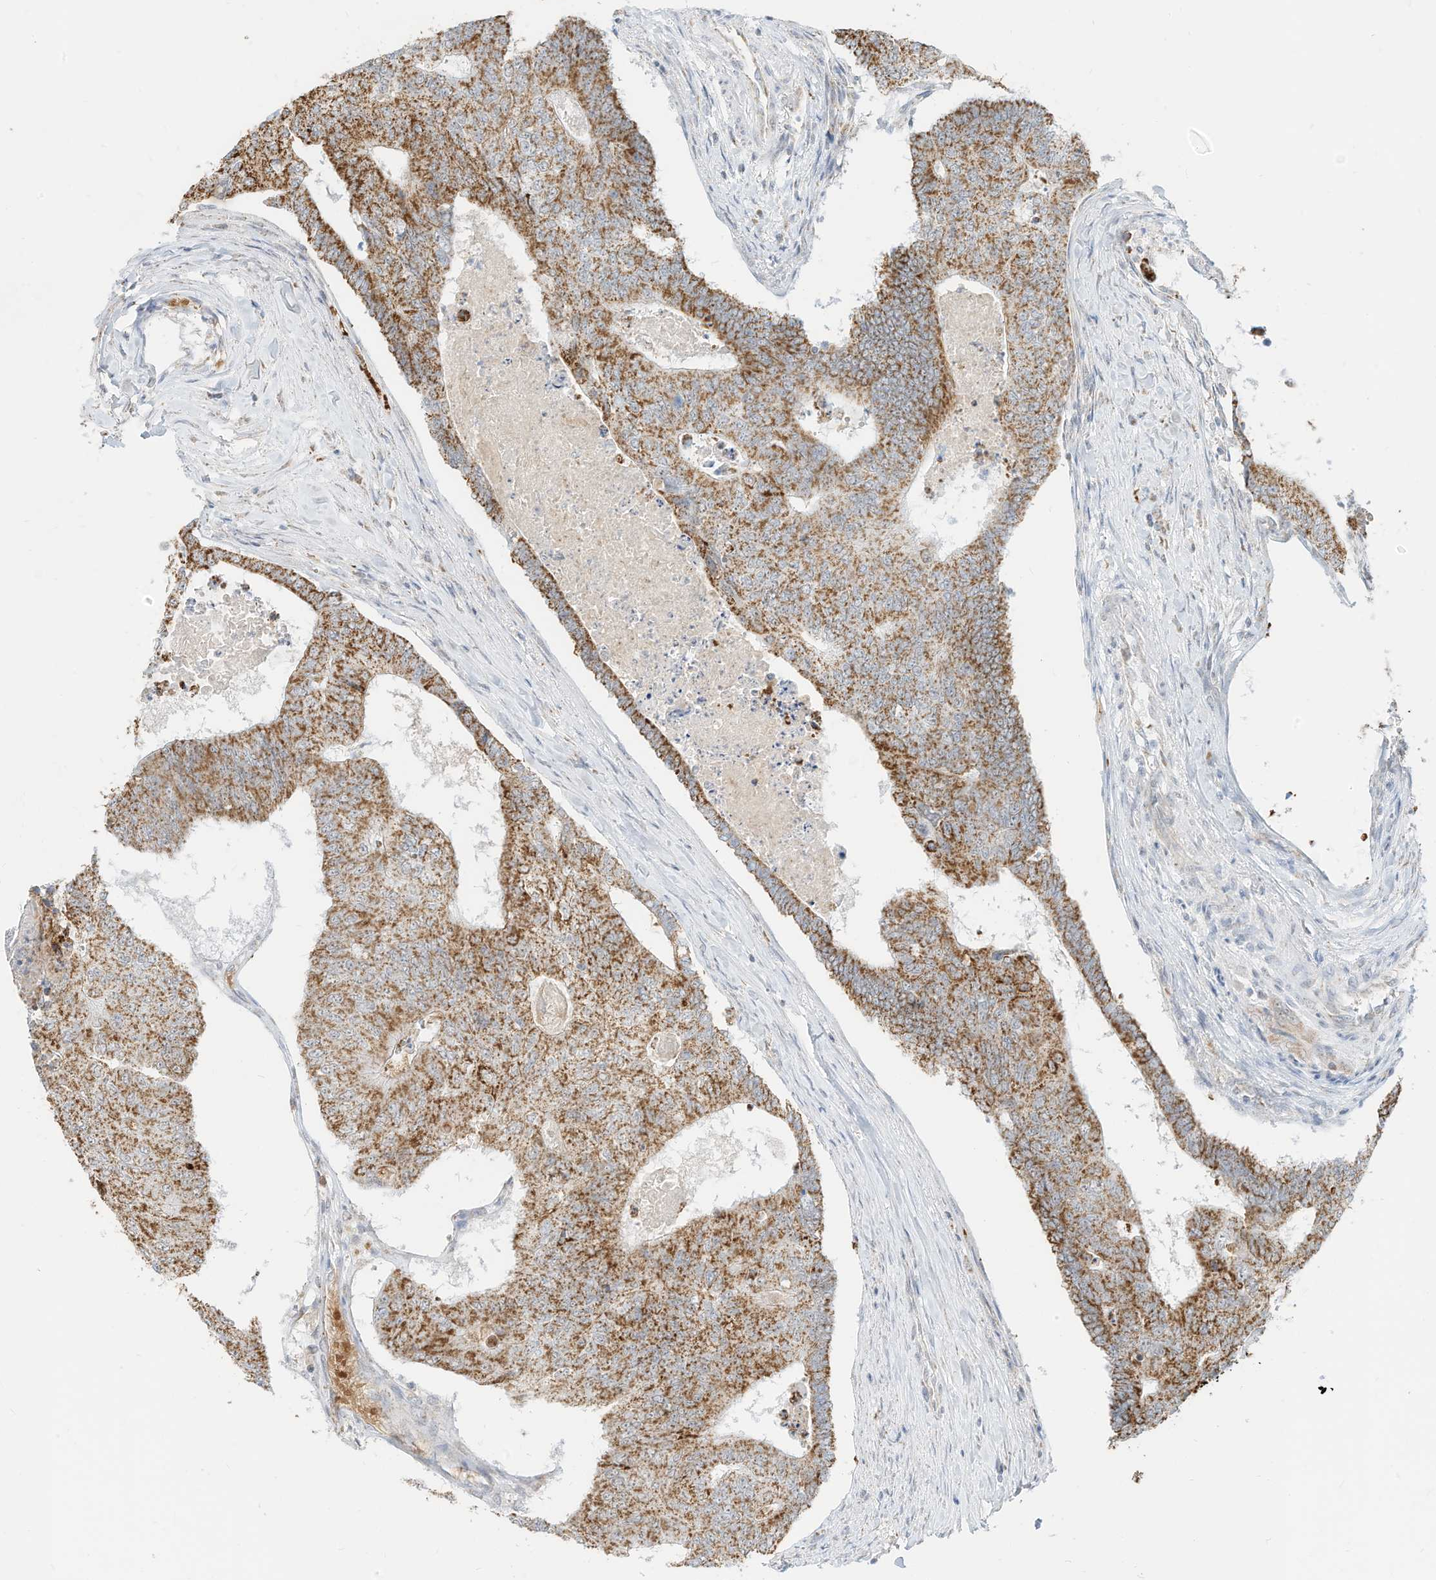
{"staining": {"intensity": "moderate", "quantity": ">75%", "location": "cytoplasmic/membranous"}, "tissue": "colorectal cancer", "cell_type": "Tumor cells", "image_type": "cancer", "snomed": [{"axis": "morphology", "description": "Adenocarcinoma, NOS"}, {"axis": "topography", "description": "Colon"}], "caption": "Adenocarcinoma (colorectal) stained with a protein marker displays moderate staining in tumor cells.", "gene": "MTUS2", "patient": {"sex": "female", "age": 67}}